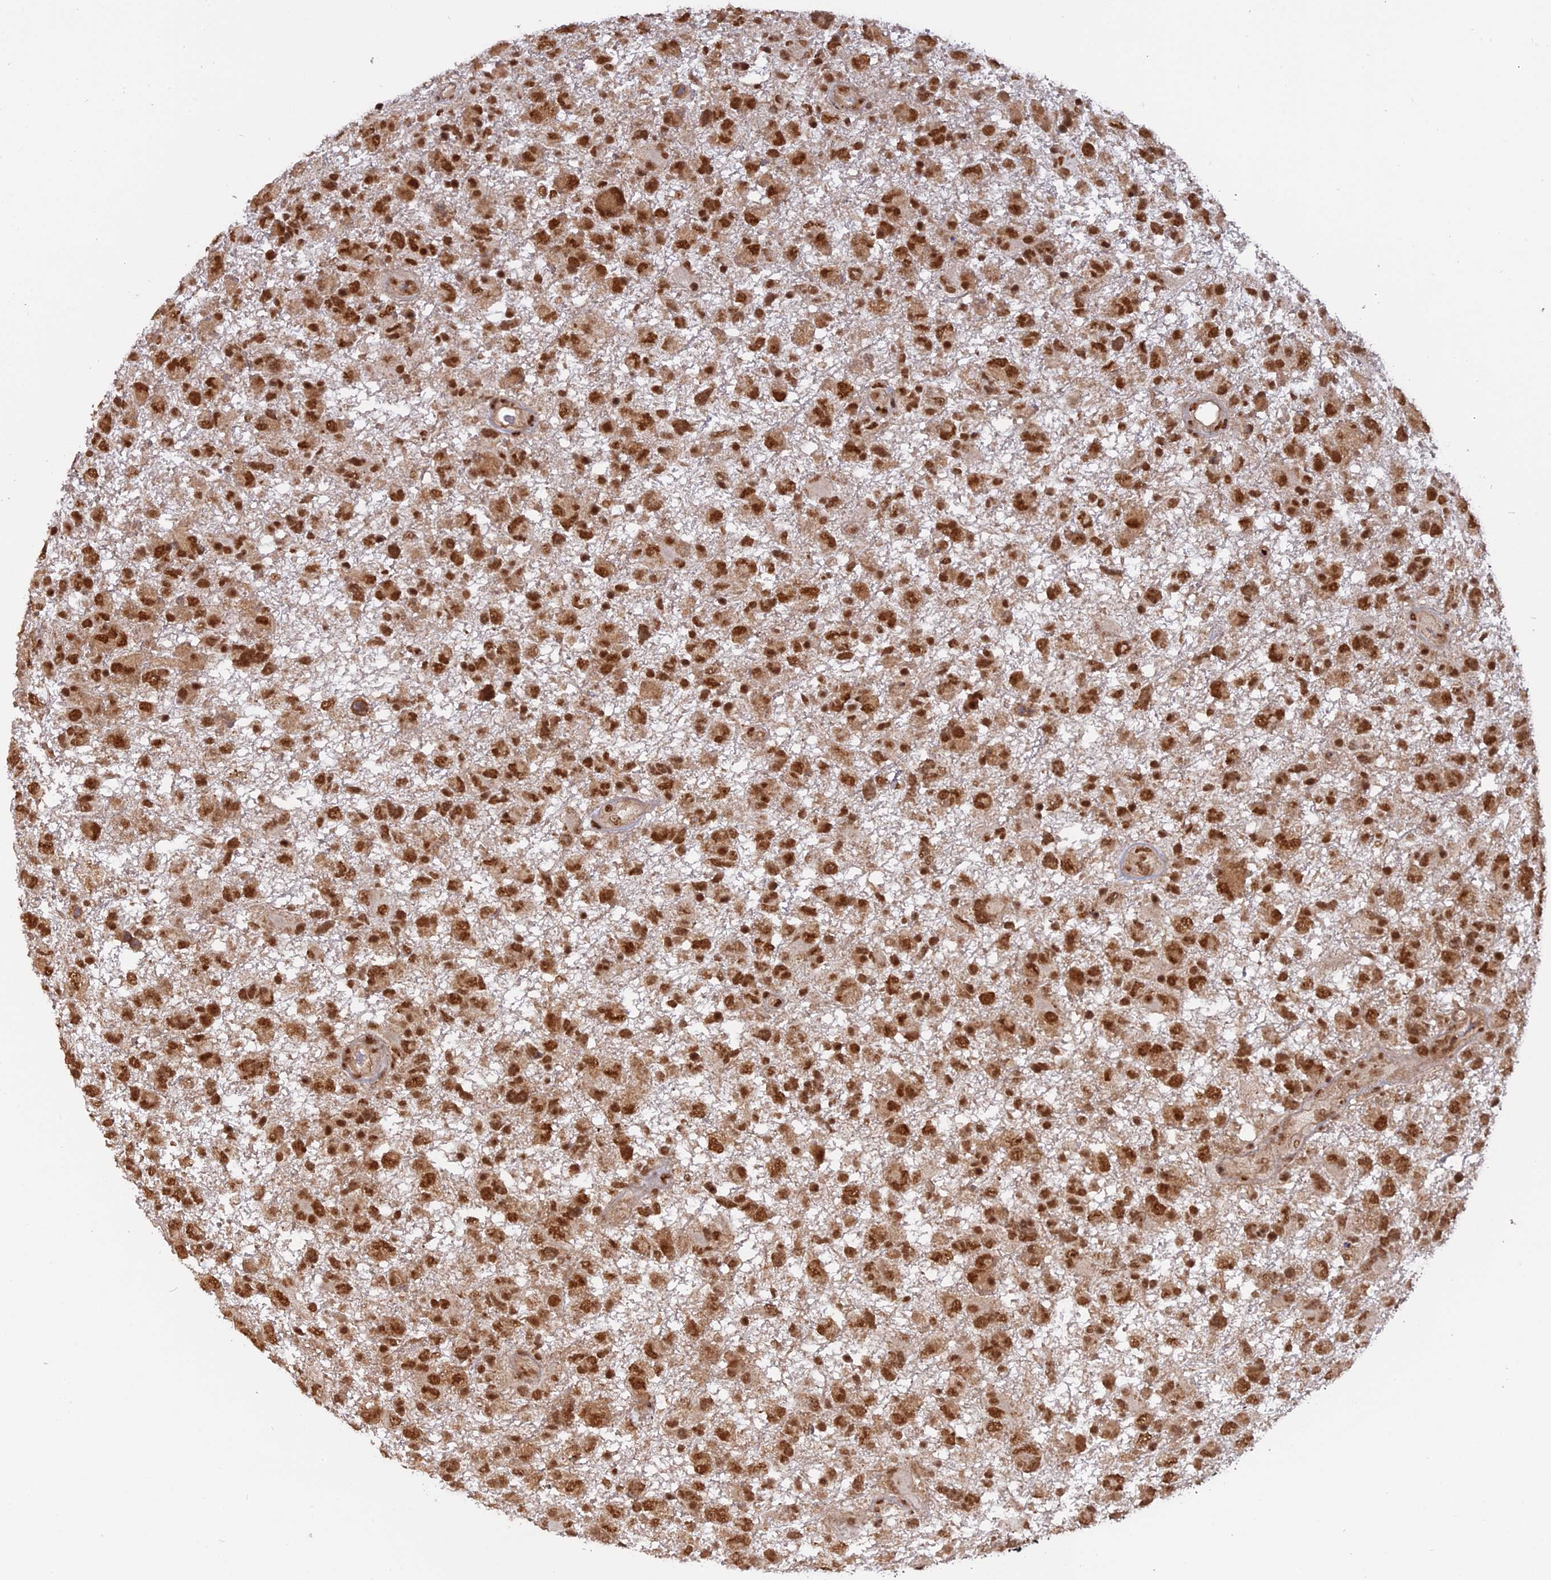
{"staining": {"intensity": "strong", "quantity": ">75%", "location": "nuclear"}, "tissue": "glioma", "cell_type": "Tumor cells", "image_type": "cancer", "snomed": [{"axis": "morphology", "description": "Glioma, malignant, High grade"}, {"axis": "topography", "description": "Brain"}], "caption": "Human high-grade glioma (malignant) stained for a protein (brown) reveals strong nuclear positive expression in approximately >75% of tumor cells.", "gene": "PKIG", "patient": {"sex": "male", "age": 61}}